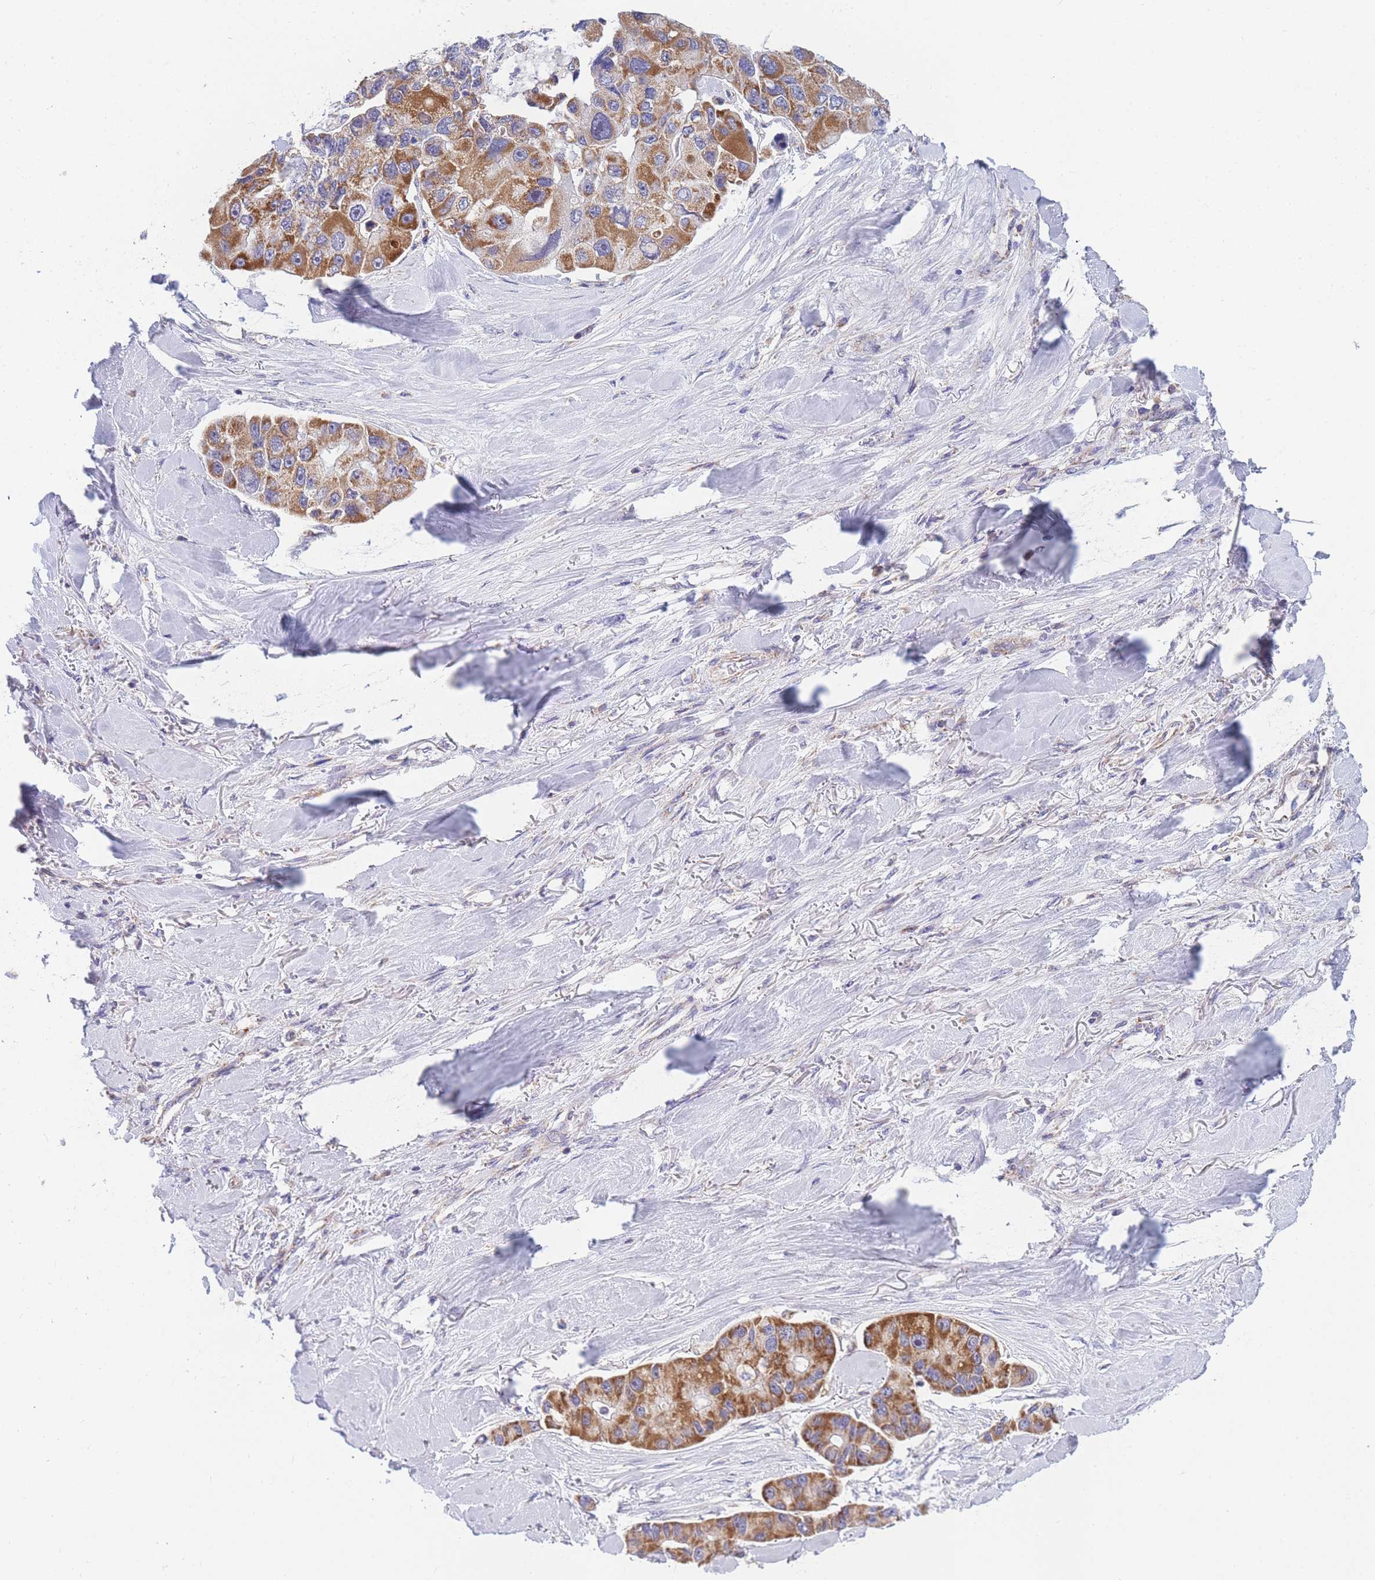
{"staining": {"intensity": "strong", "quantity": ">75%", "location": "cytoplasmic/membranous"}, "tissue": "lung cancer", "cell_type": "Tumor cells", "image_type": "cancer", "snomed": [{"axis": "morphology", "description": "Adenocarcinoma, NOS"}, {"axis": "topography", "description": "Lung"}], "caption": "Immunohistochemical staining of lung cancer shows high levels of strong cytoplasmic/membranous protein staining in about >75% of tumor cells. The staining is performed using DAB brown chromogen to label protein expression. The nuclei are counter-stained blue using hematoxylin.", "gene": "MRPS11", "patient": {"sex": "female", "age": 54}}